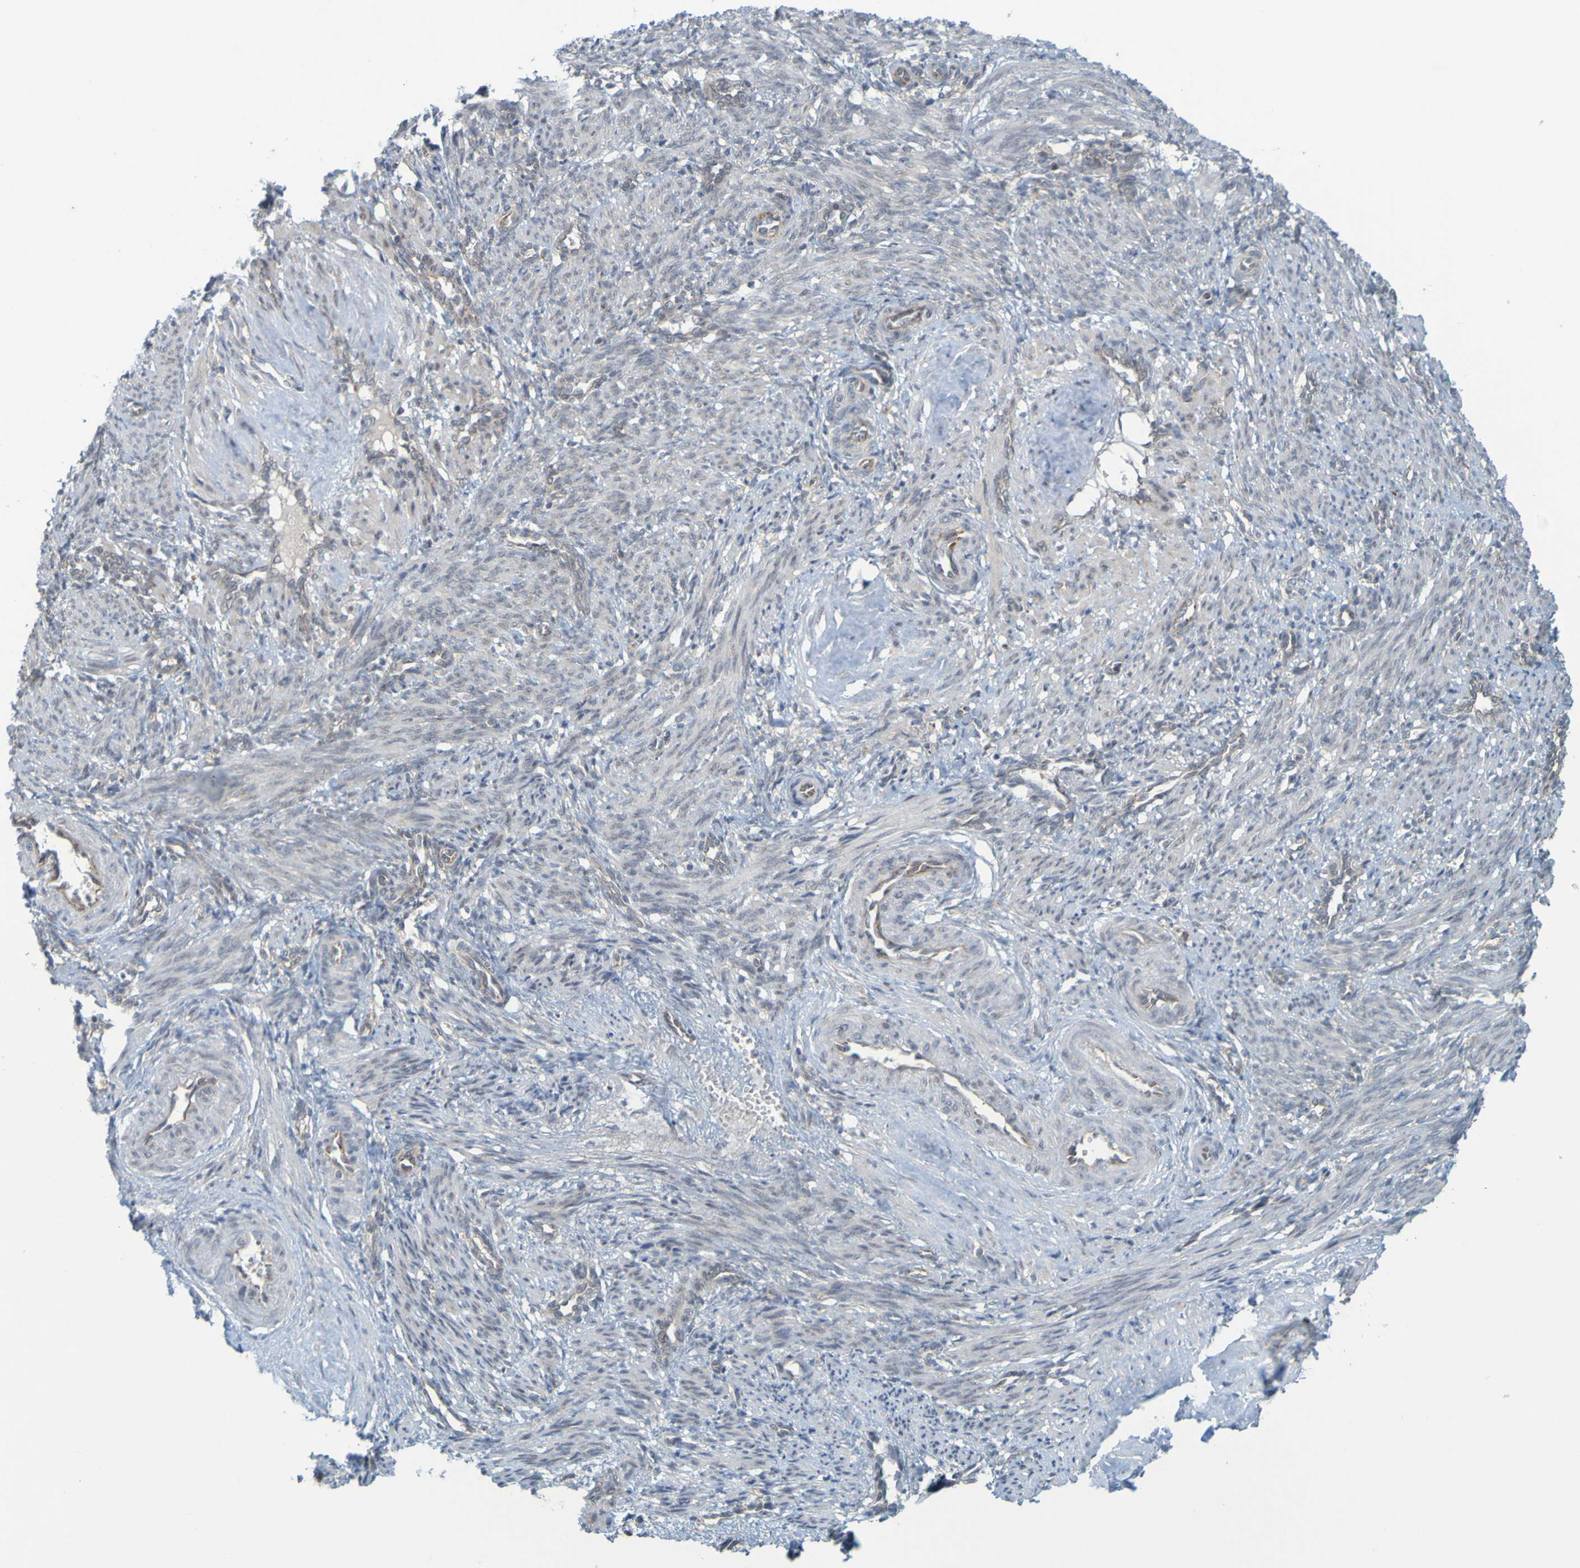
{"staining": {"intensity": "negative", "quantity": "none", "location": "none"}, "tissue": "smooth muscle", "cell_type": "Smooth muscle cells", "image_type": "normal", "snomed": [{"axis": "morphology", "description": "Normal tissue, NOS"}, {"axis": "topography", "description": "Endometrium"}], "caption": "DAB (3,3'-diaminobenzidine) immunohistochemical staining of benign human smooth muscle shows no significant staining in smooth muscle cells.", "gene": "MOGS", "patient": {"sex": "female", "age": 33}}